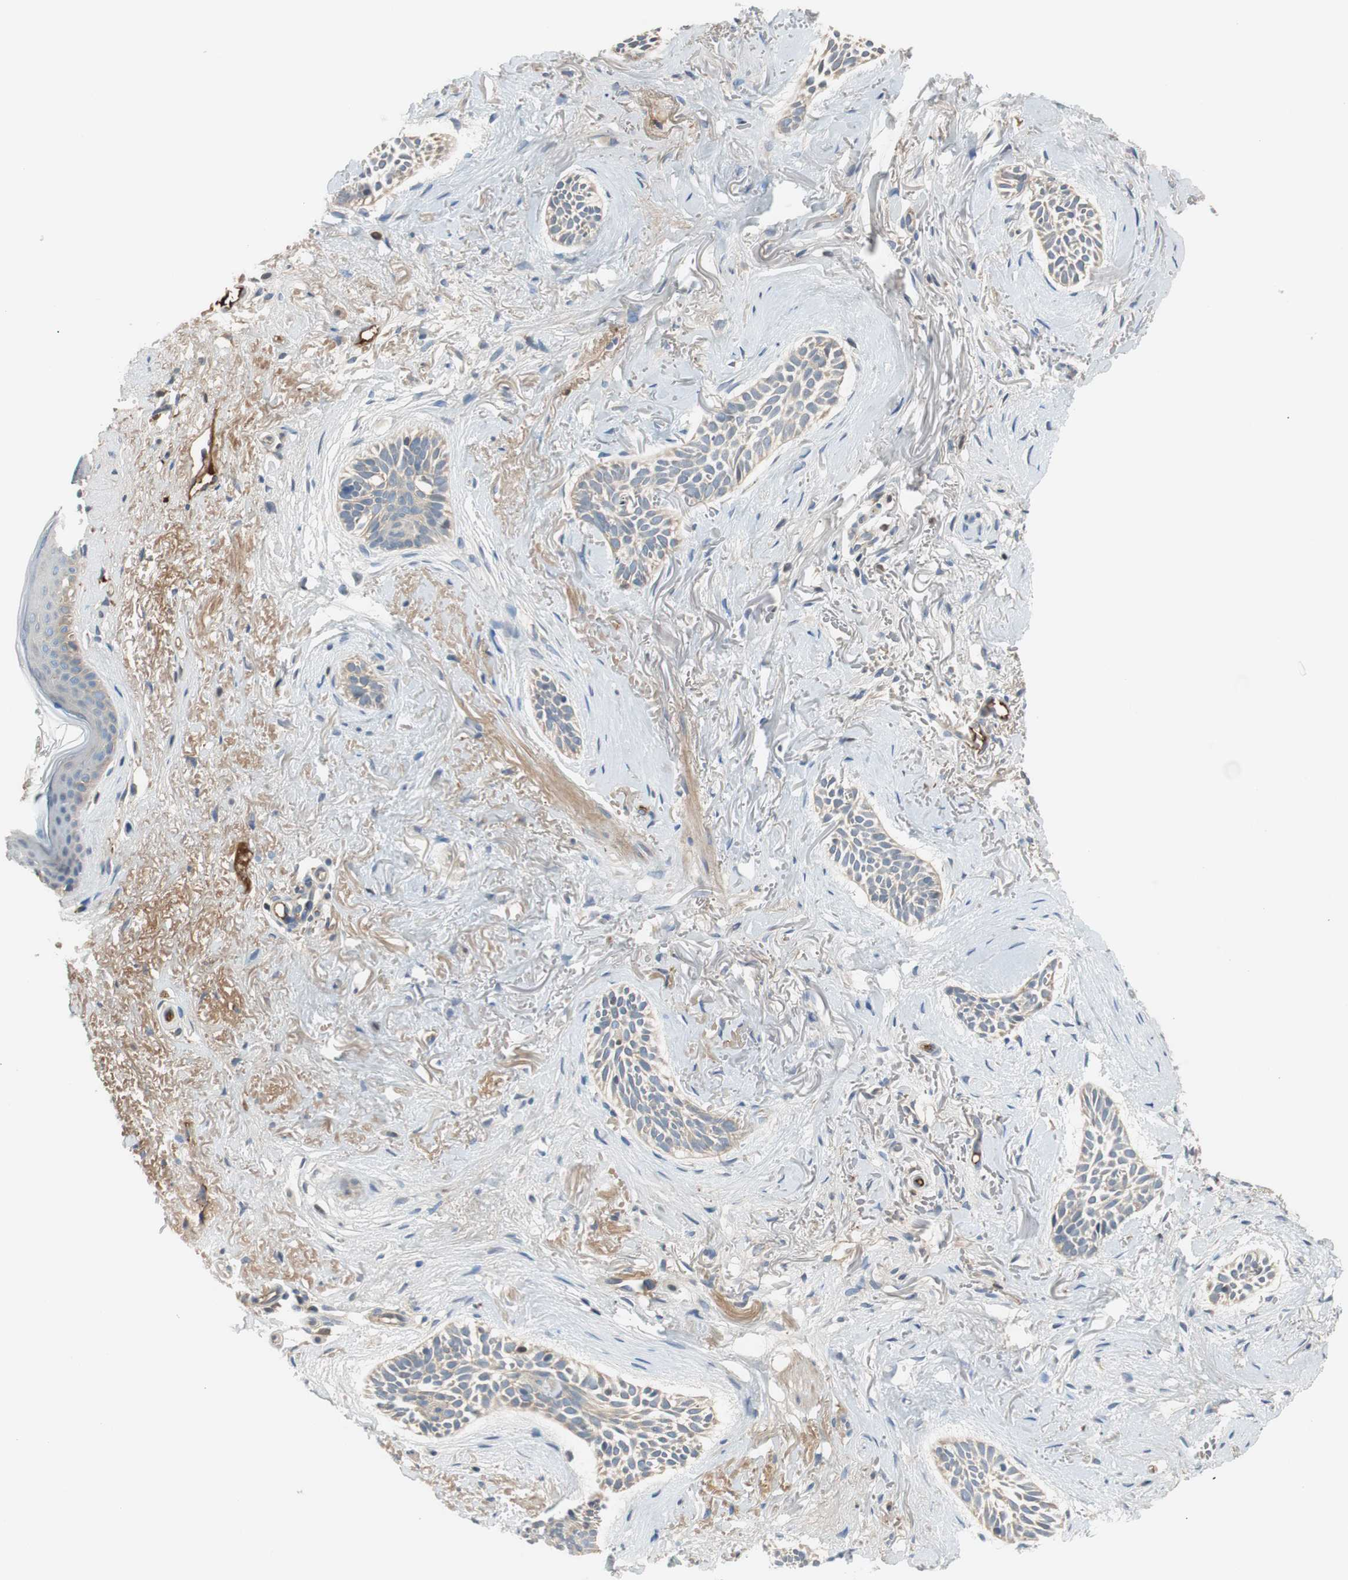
{"staining": {"intensity": "weak", "quantity": ">75%", "location": "cytoplasmic/membranous"}, "tissue": "skin cancer", "cell_type": "Tumor cells", "image_type": "cancer", "snomed": [{"axis": "morphology", "description": "Normal tissue, NOS"}, {"axis": "morphology", "description": "Basal cell carcinoma"}, {"axis": "topography", "description": "Skin"}], "caption": "Protein analysis of skin basal cell carcinoma tissue shows weak cytoplasmic/membranous positivity in about >75% of tumor cells.", "gene": "C4A", "patient": {"sex": "female", "age": 84}}